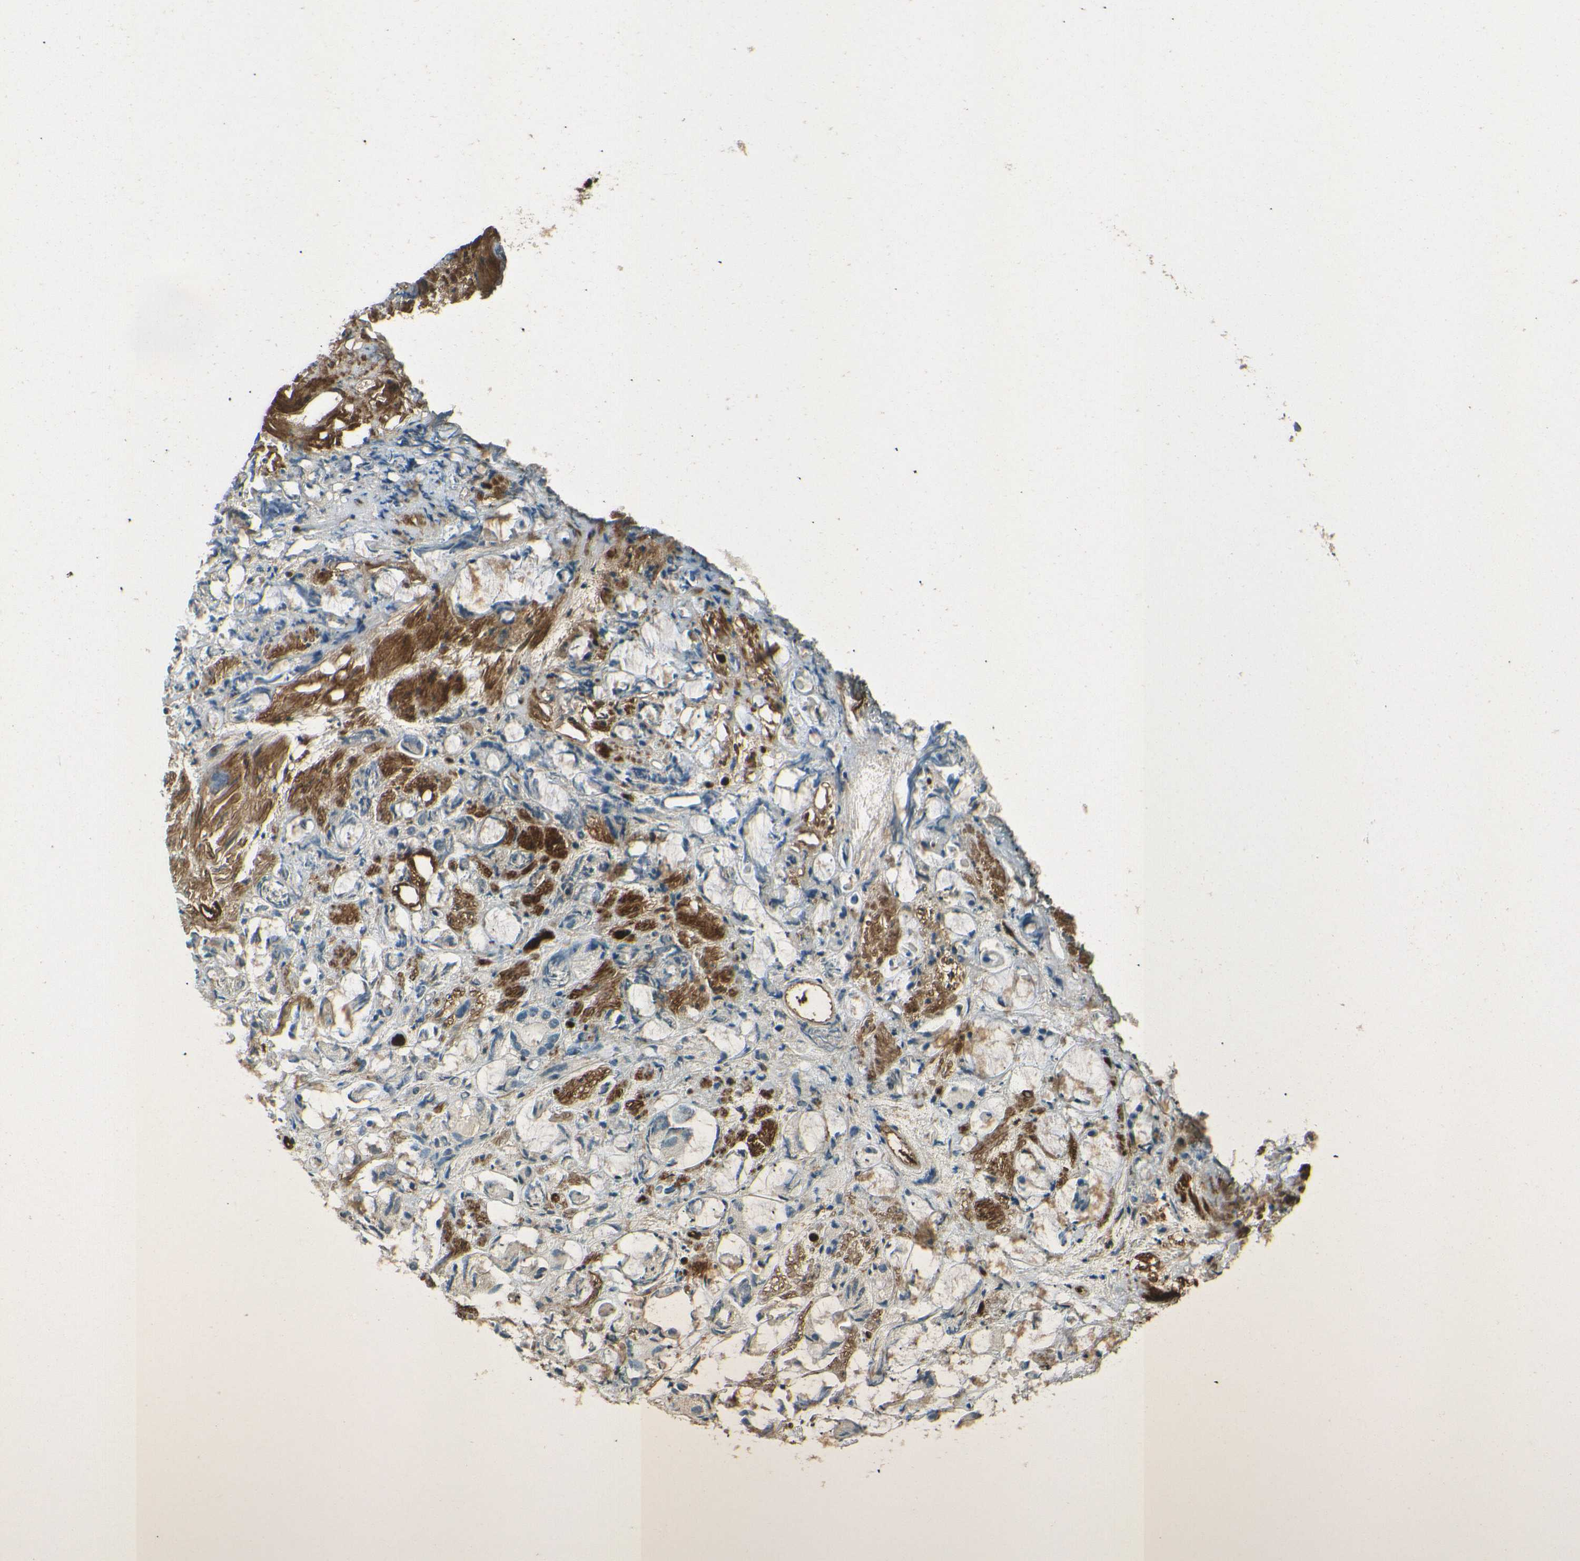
{"staining": {"intensity": "negative", "quantity": "none", "location": "none"}, "tissue": "prostate cancer", "cell_type": "Tumor cells", "image_type": "cancer", "snomed": [{"axis": "morphology", "description": "Adenocarcinoma, High grade"}, {"axis": "topography", "description": "Prostate"}], "caption": "This is an IHC image of prostate cancer. There is no staining in tumor cells.", "gene": "ENTPD1", "patient": {"sex": "male", "age": 85}}